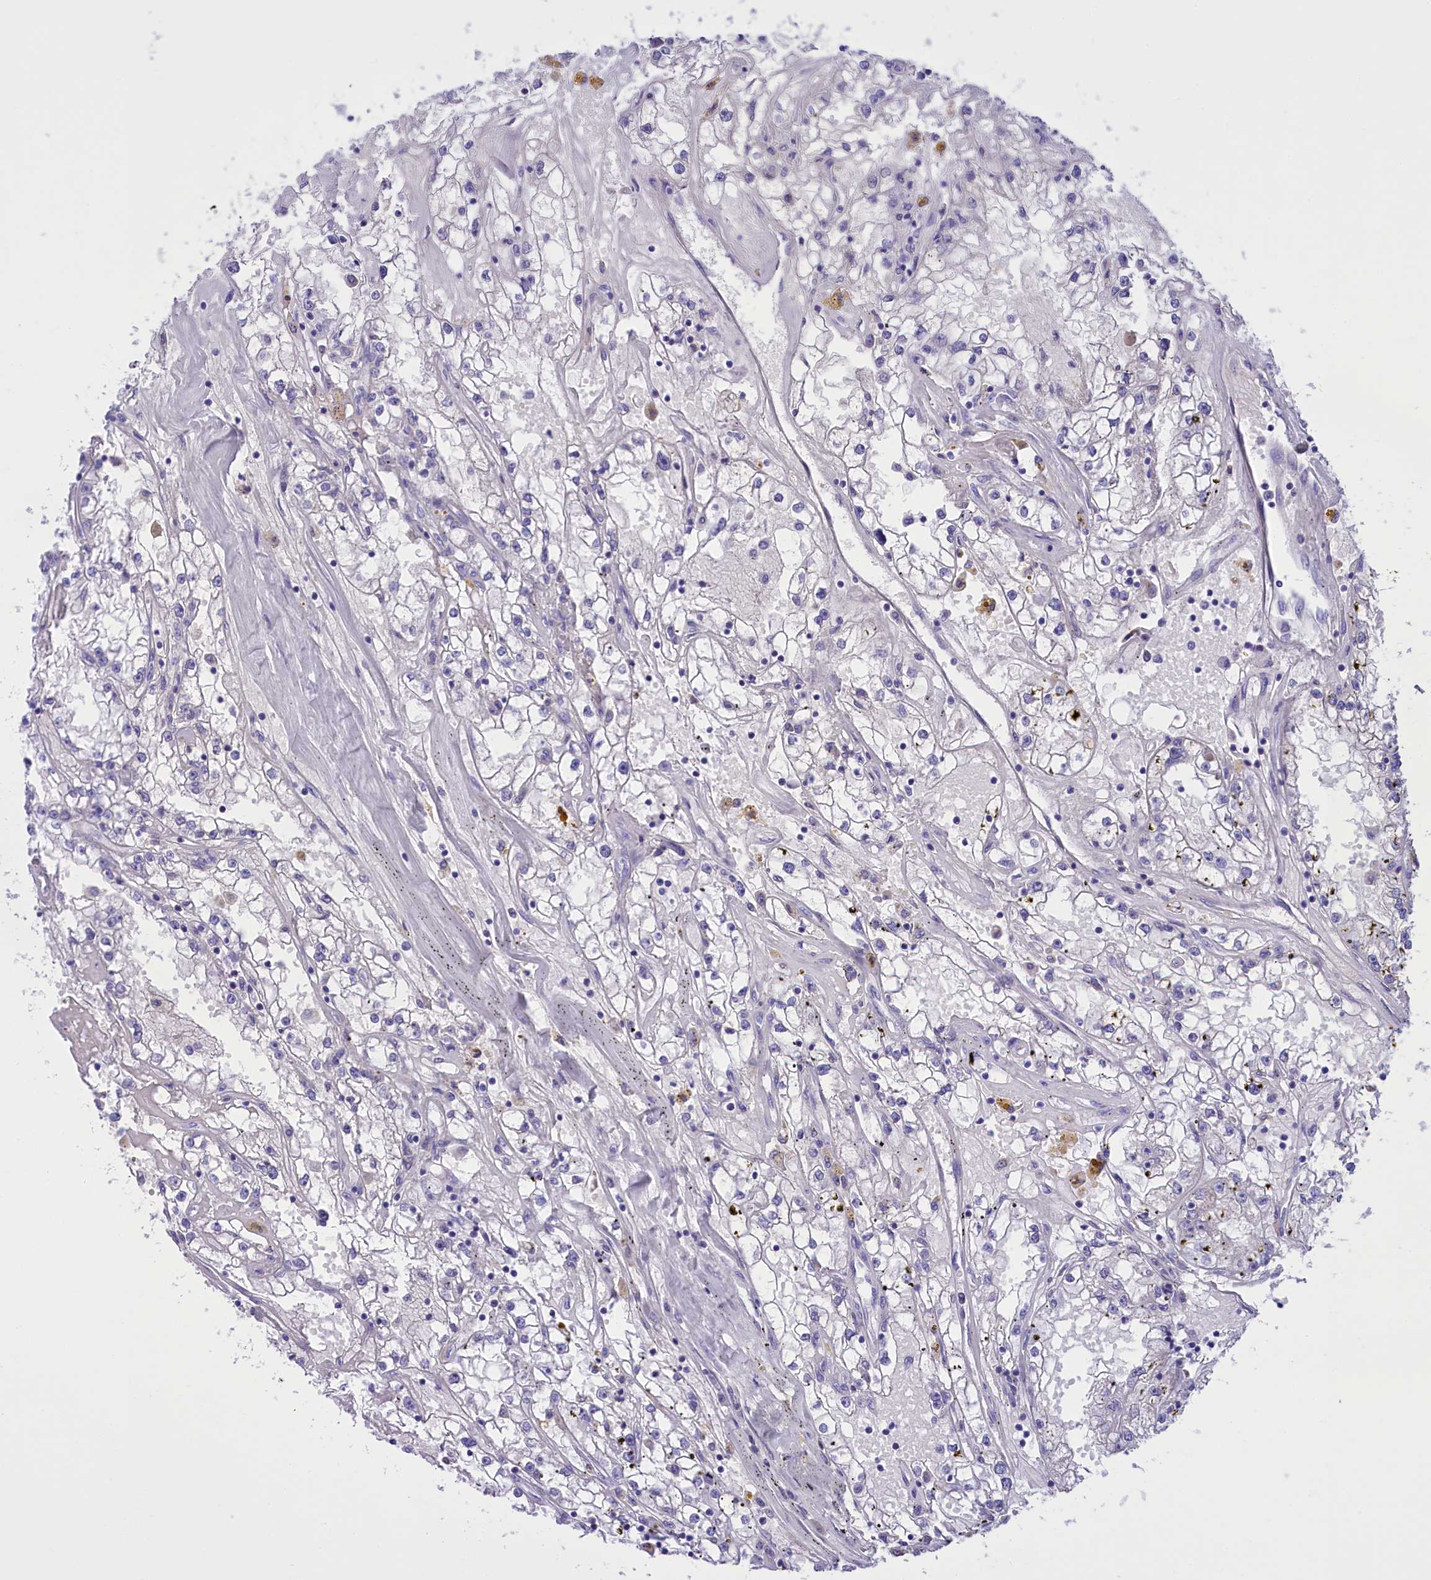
{"staining": {"intensity": "negative", "quantity": "none", "location": "none"}, "tissue": "renal cancer", "cell_type": "Tumor cells", "image_type": "cancer", "snomed": [{"axis": "morphology", "description": "Adenocarcinoma, NOS"}, {"axis": "topography", "description": "Kidney"}], "caption": "Immunohistochemistry of human adenocarcinoma (renal) reveals no staining in tumor cells. Brightfield microscopy of immunohistochemistry (IHC) stained with DAB (brown) and hematoxylin (blue), captured at high magnification.", "gene": "PROK2", "patient": {"sex": "male", "age": 56}}